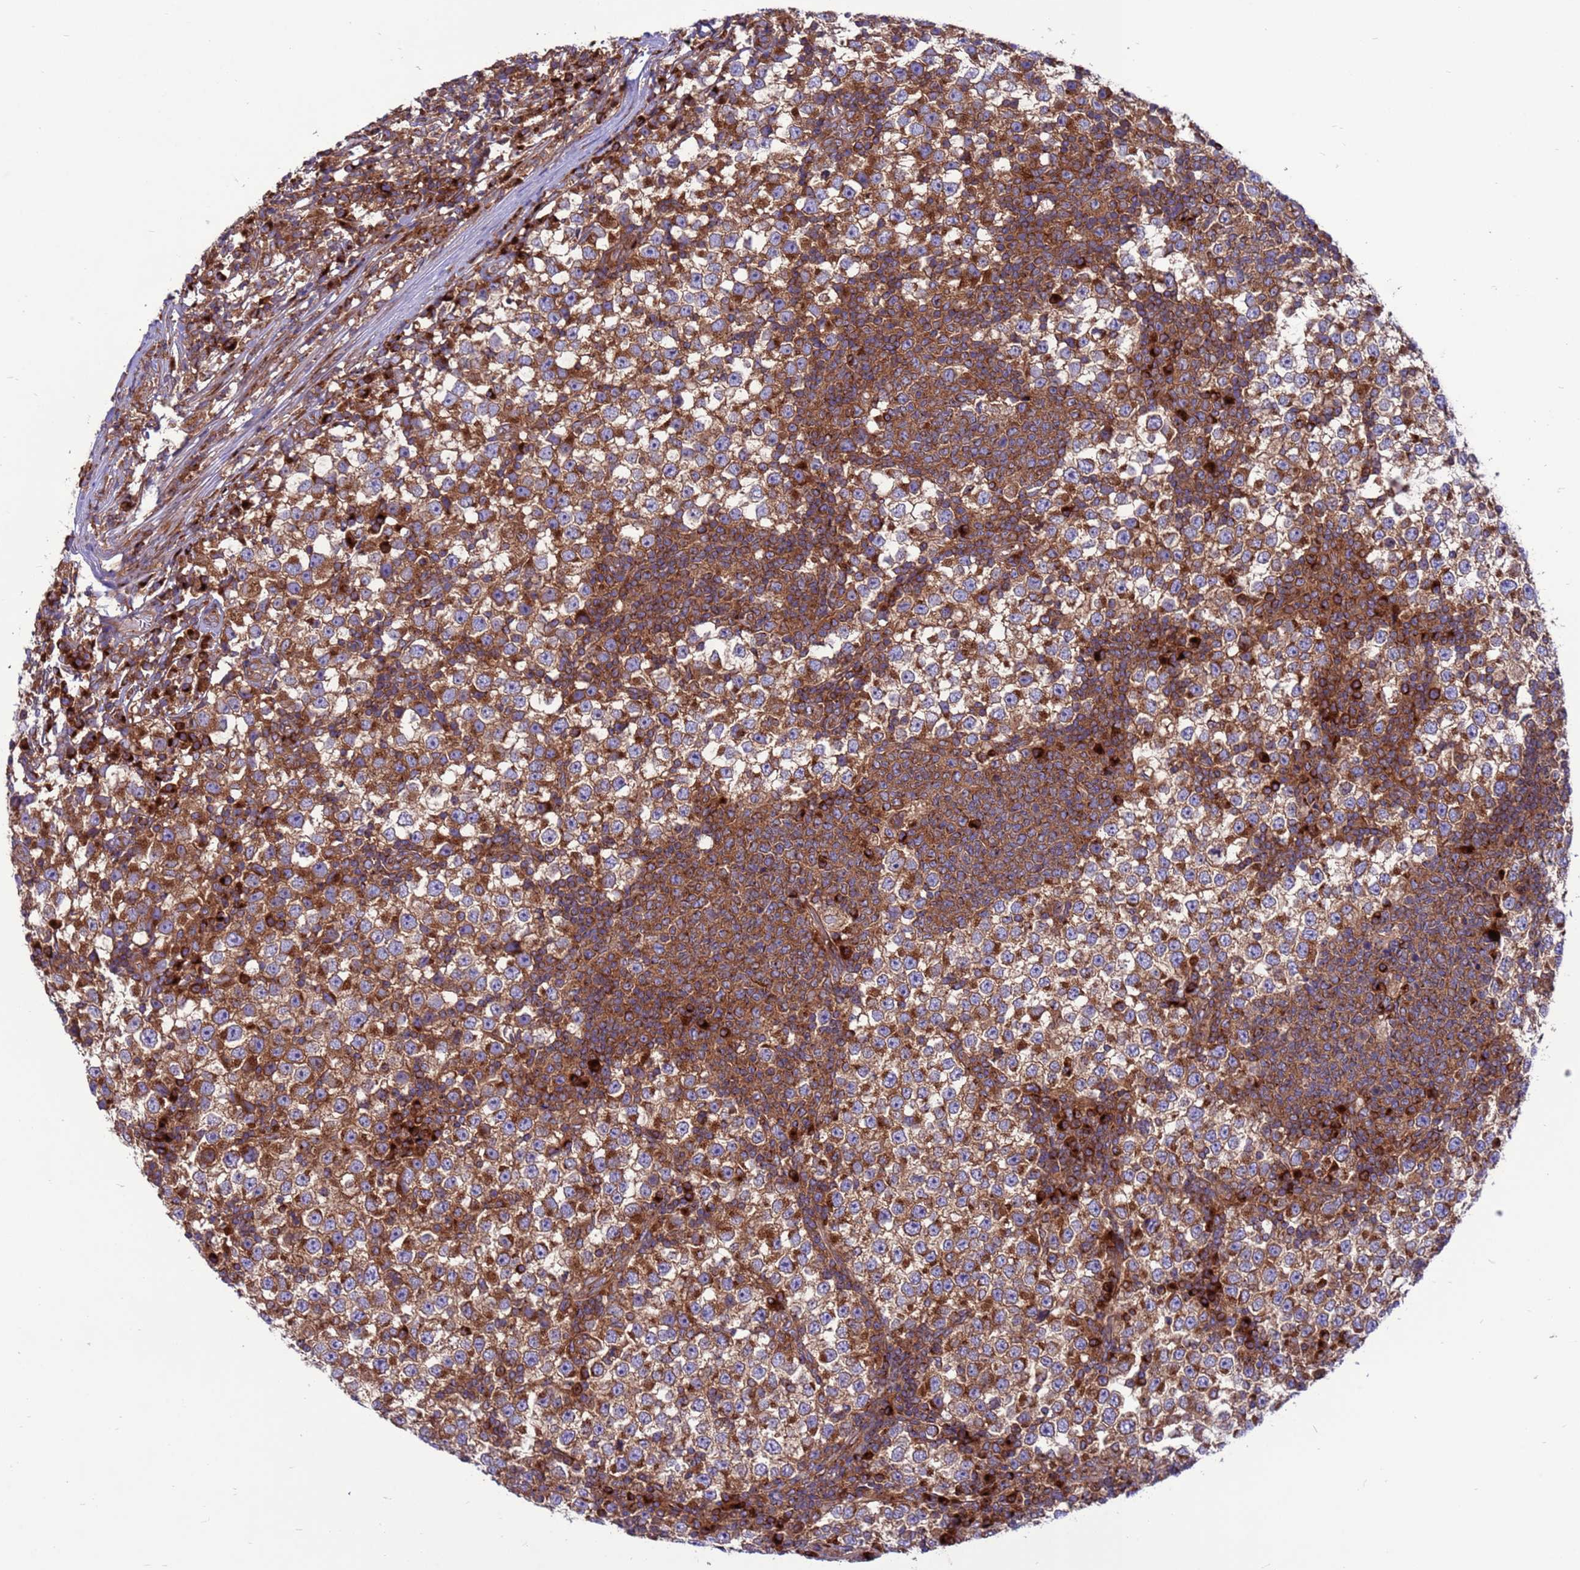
{"staining": {"intensity": "moderate", "quantity": ">75%", "location": "cytoplasmic/membranous"}, "tissue": "testis cancer", "cell_type": "Tumor cells", "image_type": "cancer", "snomed": [{"axis": "morphology", "description": "Seminoma, NOS"}, {"axis": "topography", "description": "Testis"}], "caption": "Protein expression analysis of seminoma (testis) demonstrates moderate cytoplasmic/membranous positivity in about >75% of tumor cells. The protein is stained brown, and the nuclei are stained in blue (DAB IHC with brightfield microscopy, high magnification).", "gene": "ZC3HAV1", "patient": {"sex": "male", "age": 65}}